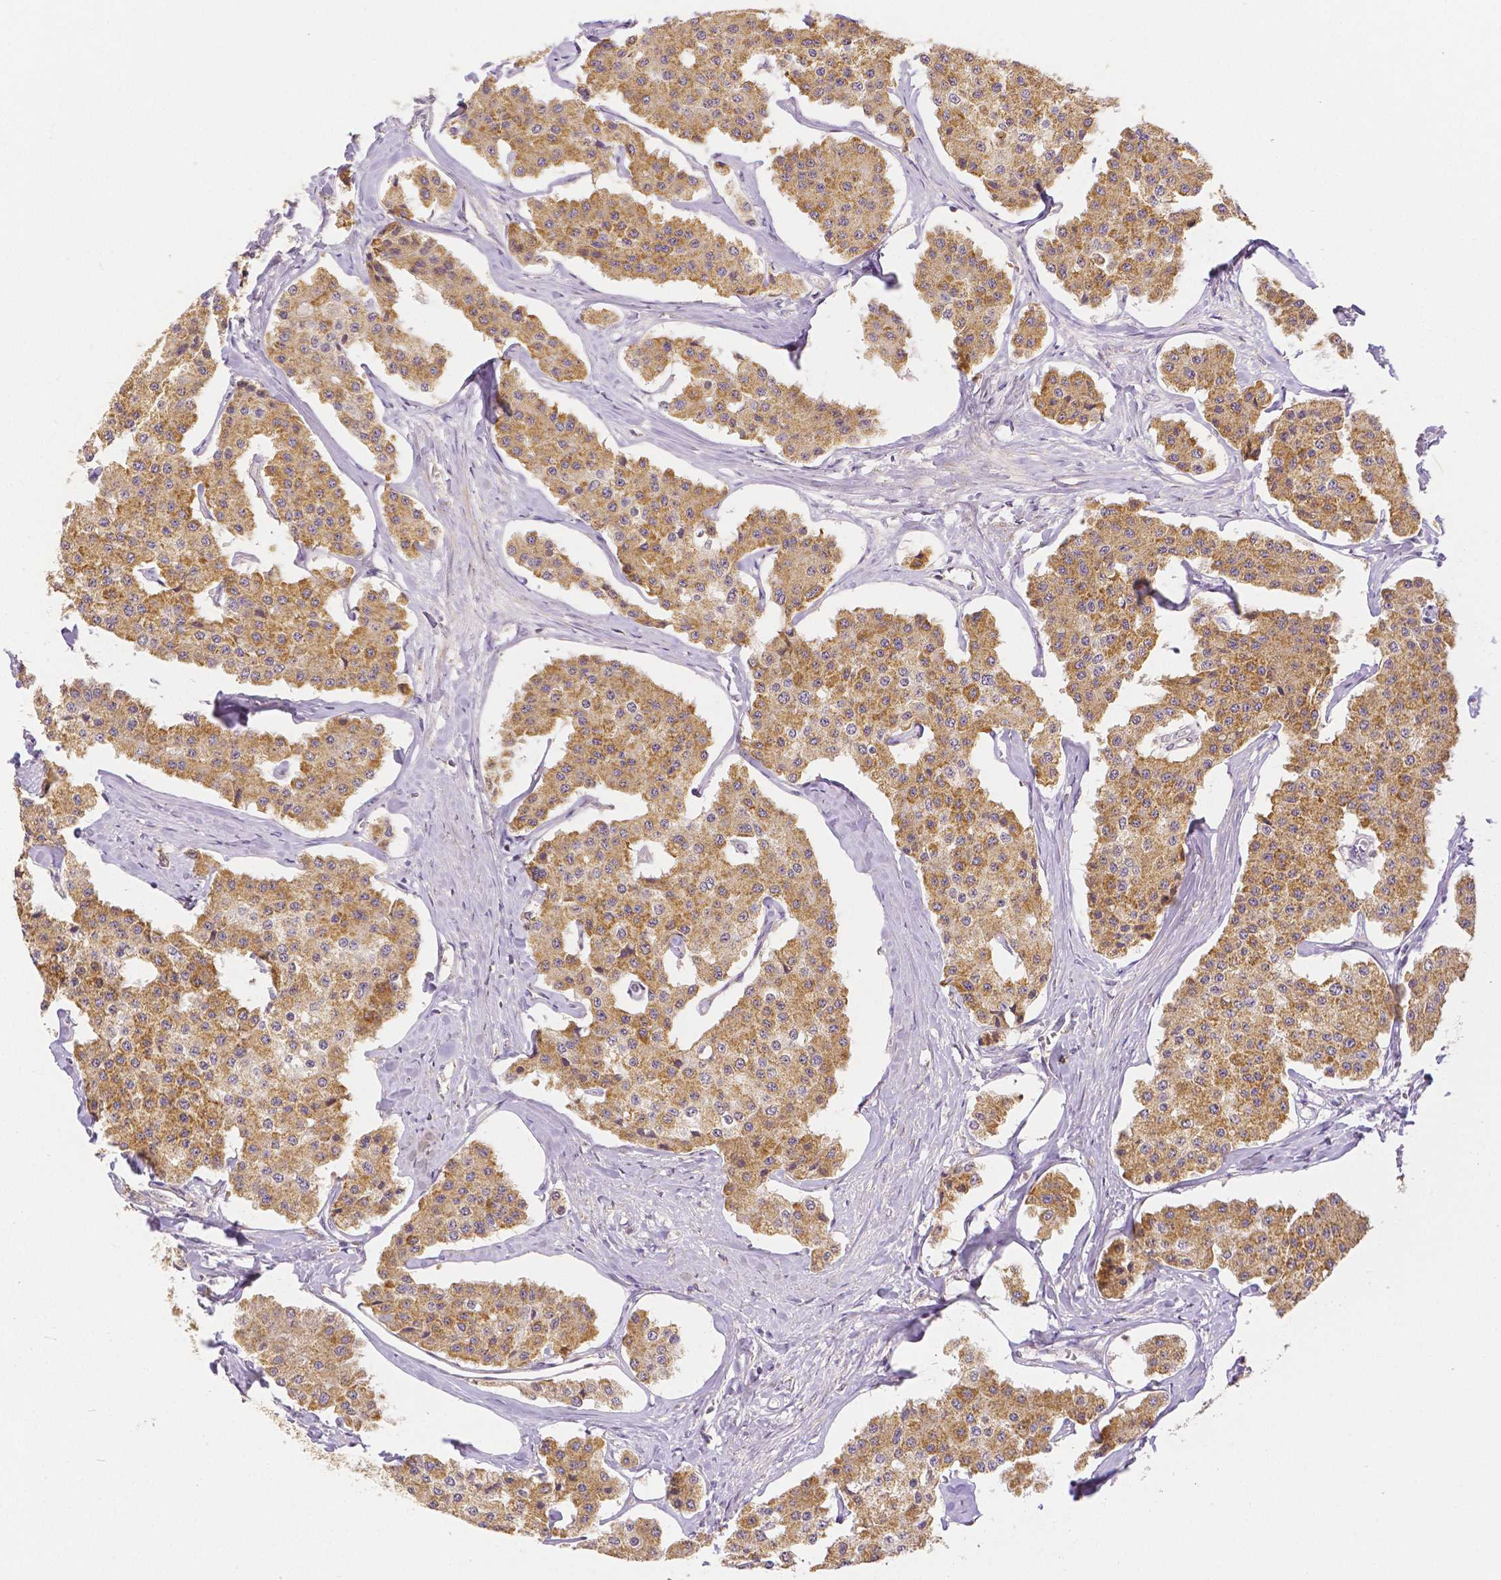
{"staining": {"intensity": "moderate", "quantity": ">75%", "location": "cytoplasmic/membranous"}, "tissue": "carcinoid", "cell_type": "Tumor cells", "image_type": "cancer", "snomed": [{"axis": "morphology", "description": "Carcinoid, malignant, NOS"}, {"axis": "topography", "description": "Small intestine"}], "caption": "There is medium levels of moderate cytoplasmic/membranous positivity in tumor cells of carcinoid (malignant), as demonstrated by immunohistochemical staining (brown color).", "gene": "RHOT1", "patient": {"sex": "female", "age": 65}}